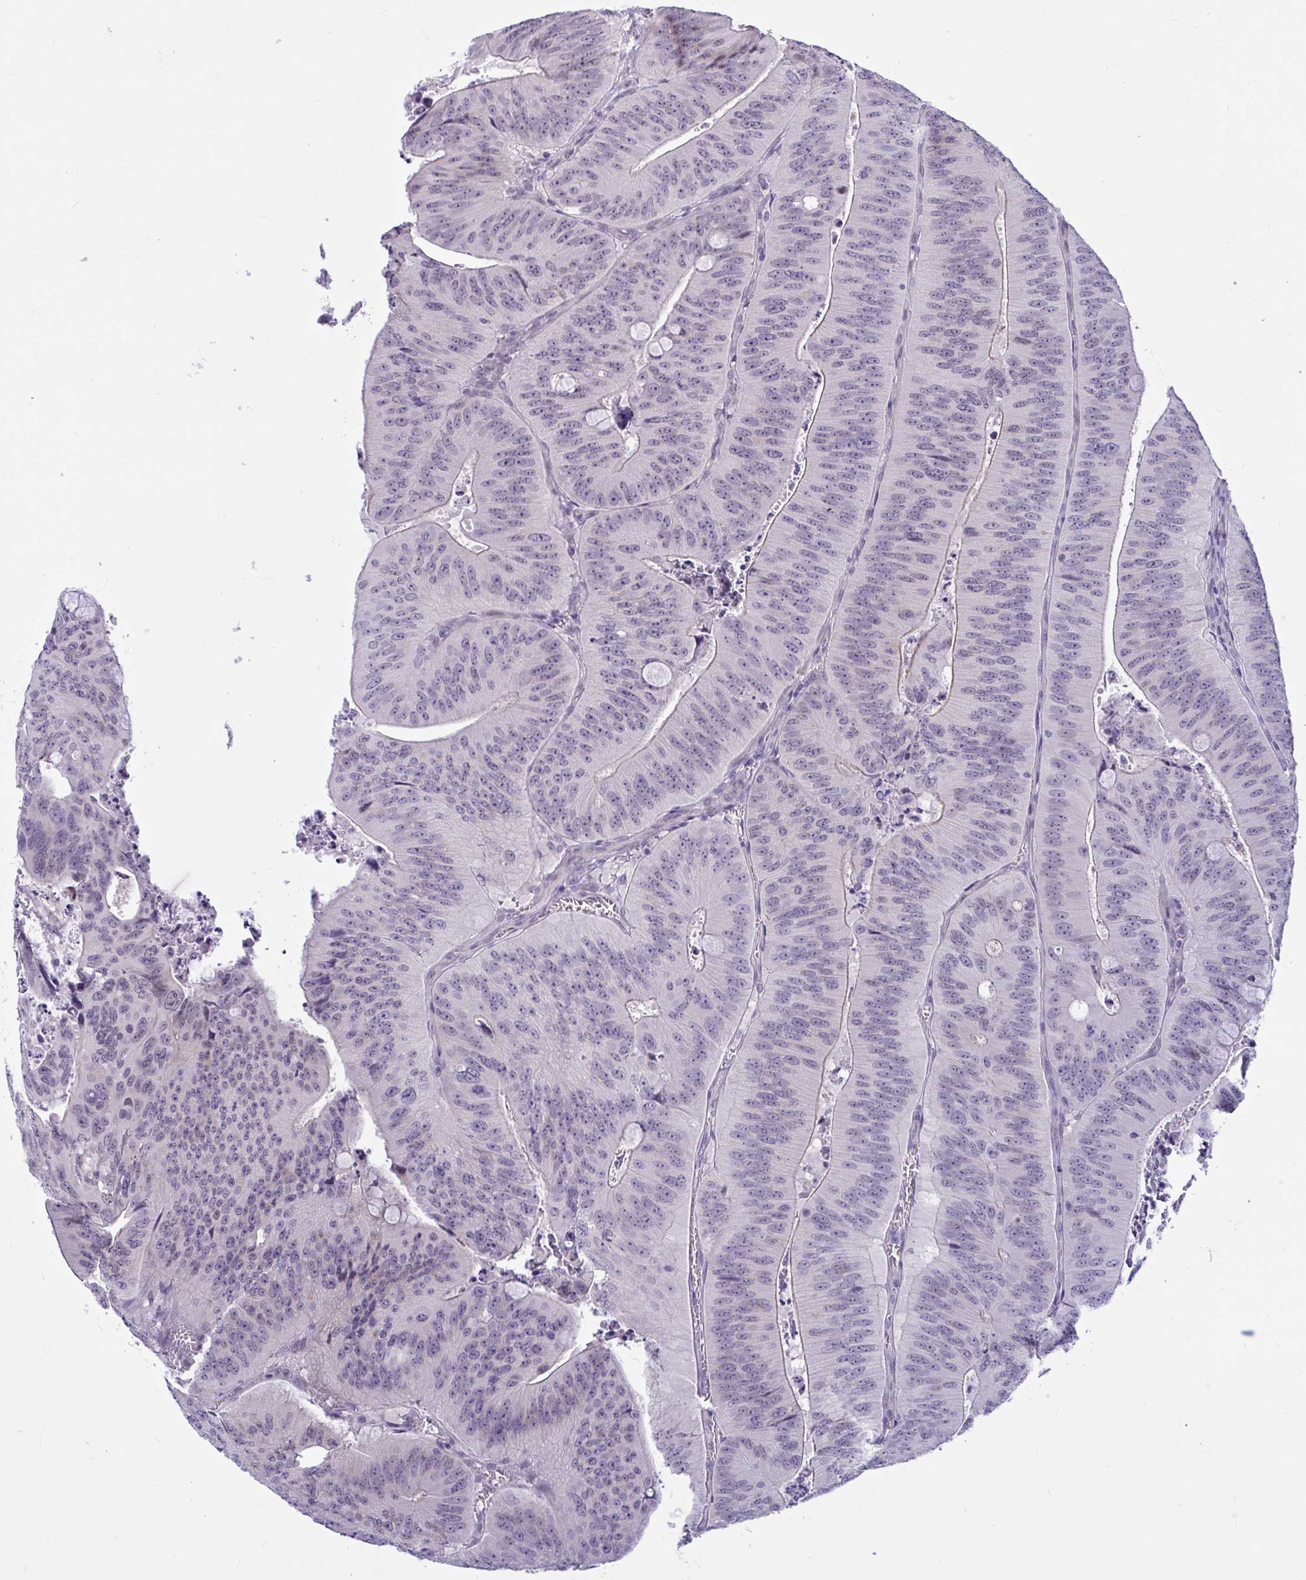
{"staining": {"intensity": "negative", "quantity": "none", "location": "none"}, "tissue": "colorectal cancer", "cell_type": "Tumor cells", "image_type": "cancer", "snomed": [{"axis": "morphology", "description": "Adenocarcinoma, NOS"}, {"axis": "topography", "description": "Colon"}], "caption": "Image shows no protein expression in tumor cells of adenocarcinoma (colorectal) tissue.", "gene": "CNGB3", "patient": {"sex": "male", "age": 62}}